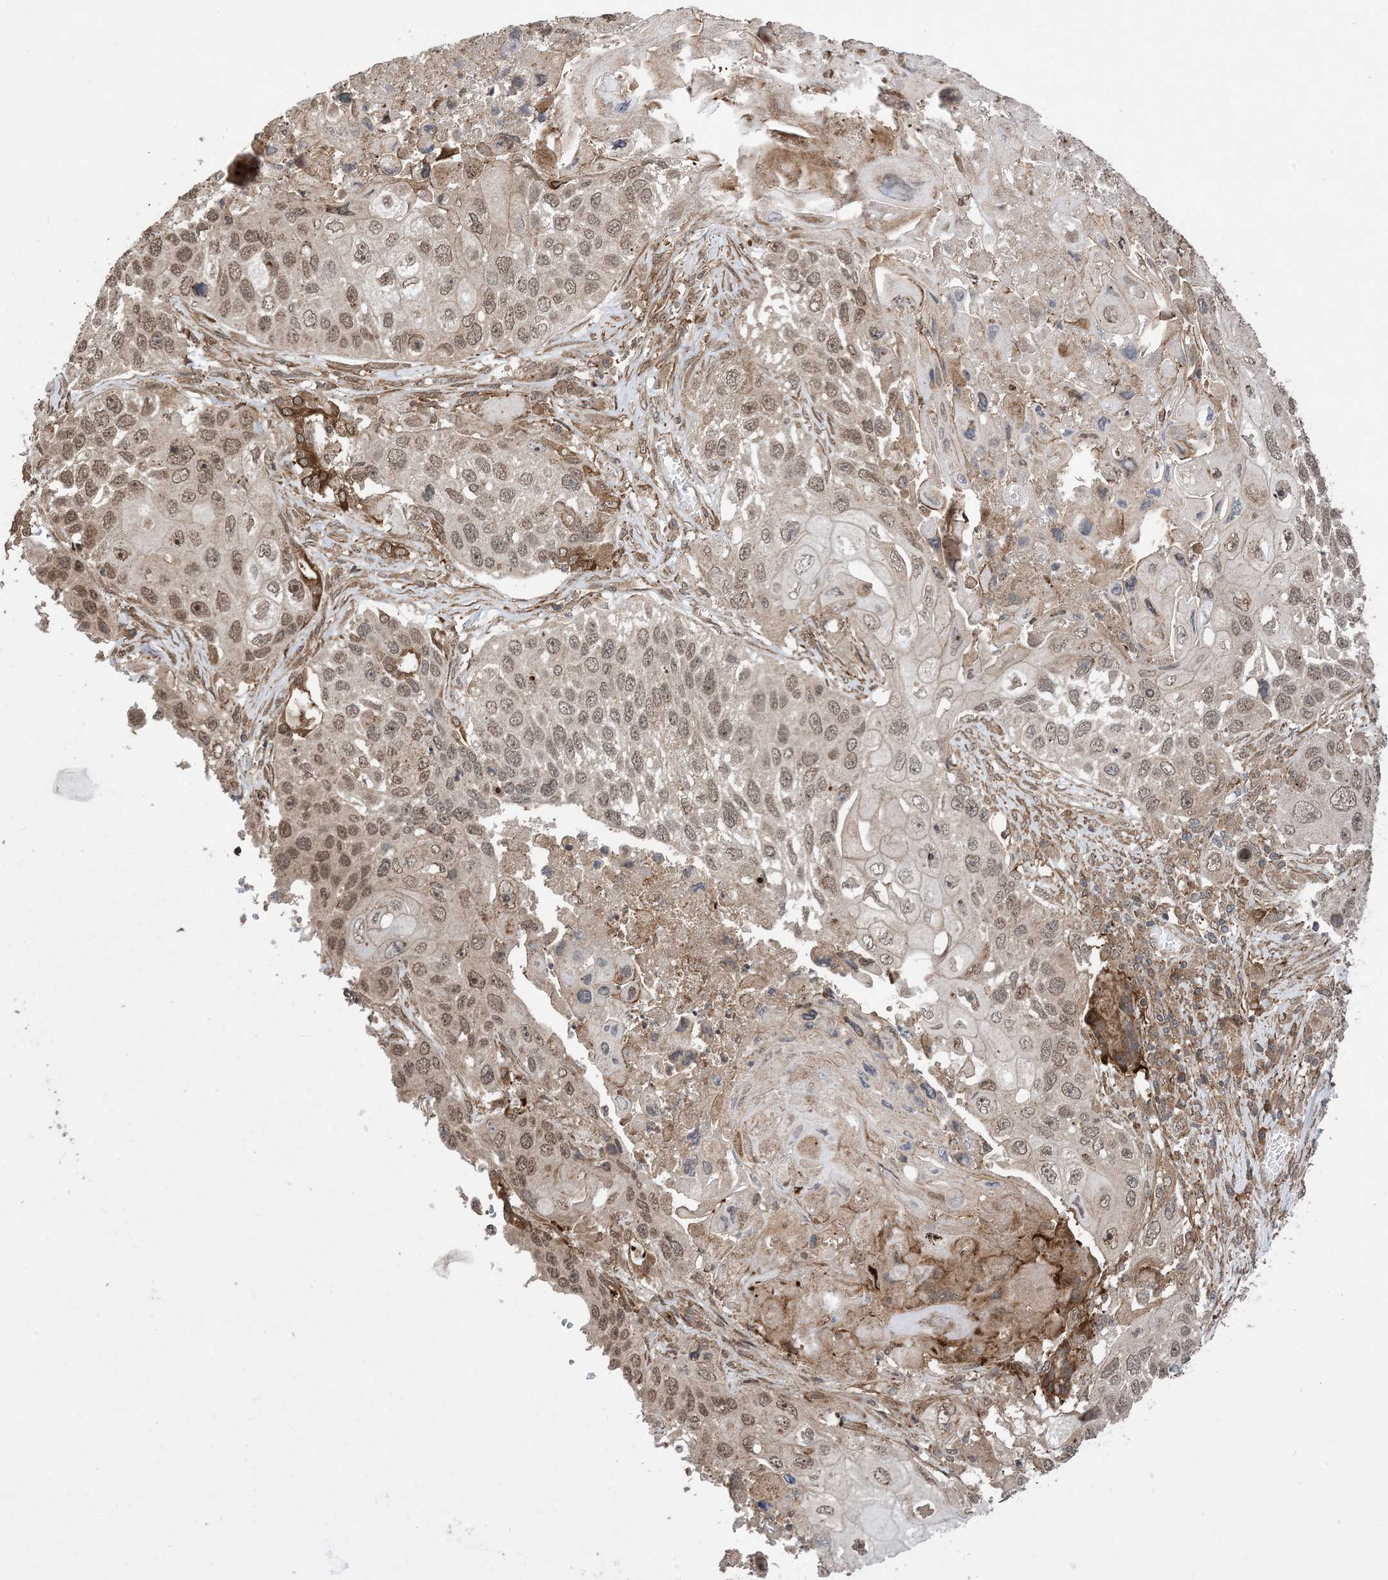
{"staining": {"intensity": "moderate", "quantity": ">75%", "location": "nuclear"}, "tissue": "lung cancer", "cell_type": "Tumor cells", "image_type": "cancer", "snomed": [{"axis": "morphology", "description": "Squamous cell carcinoma, NOS"}, {"axis": "topography", "description": "Lung"}], "caption": "Protein staining by immunohistochemistry reveals moderate nuclear positivity in approximately >75% of tumor cells in lung cancer (squamous cell carcinoma).", "gene": "ZNF511", "patient": {"sex": "male", "age": 61}}